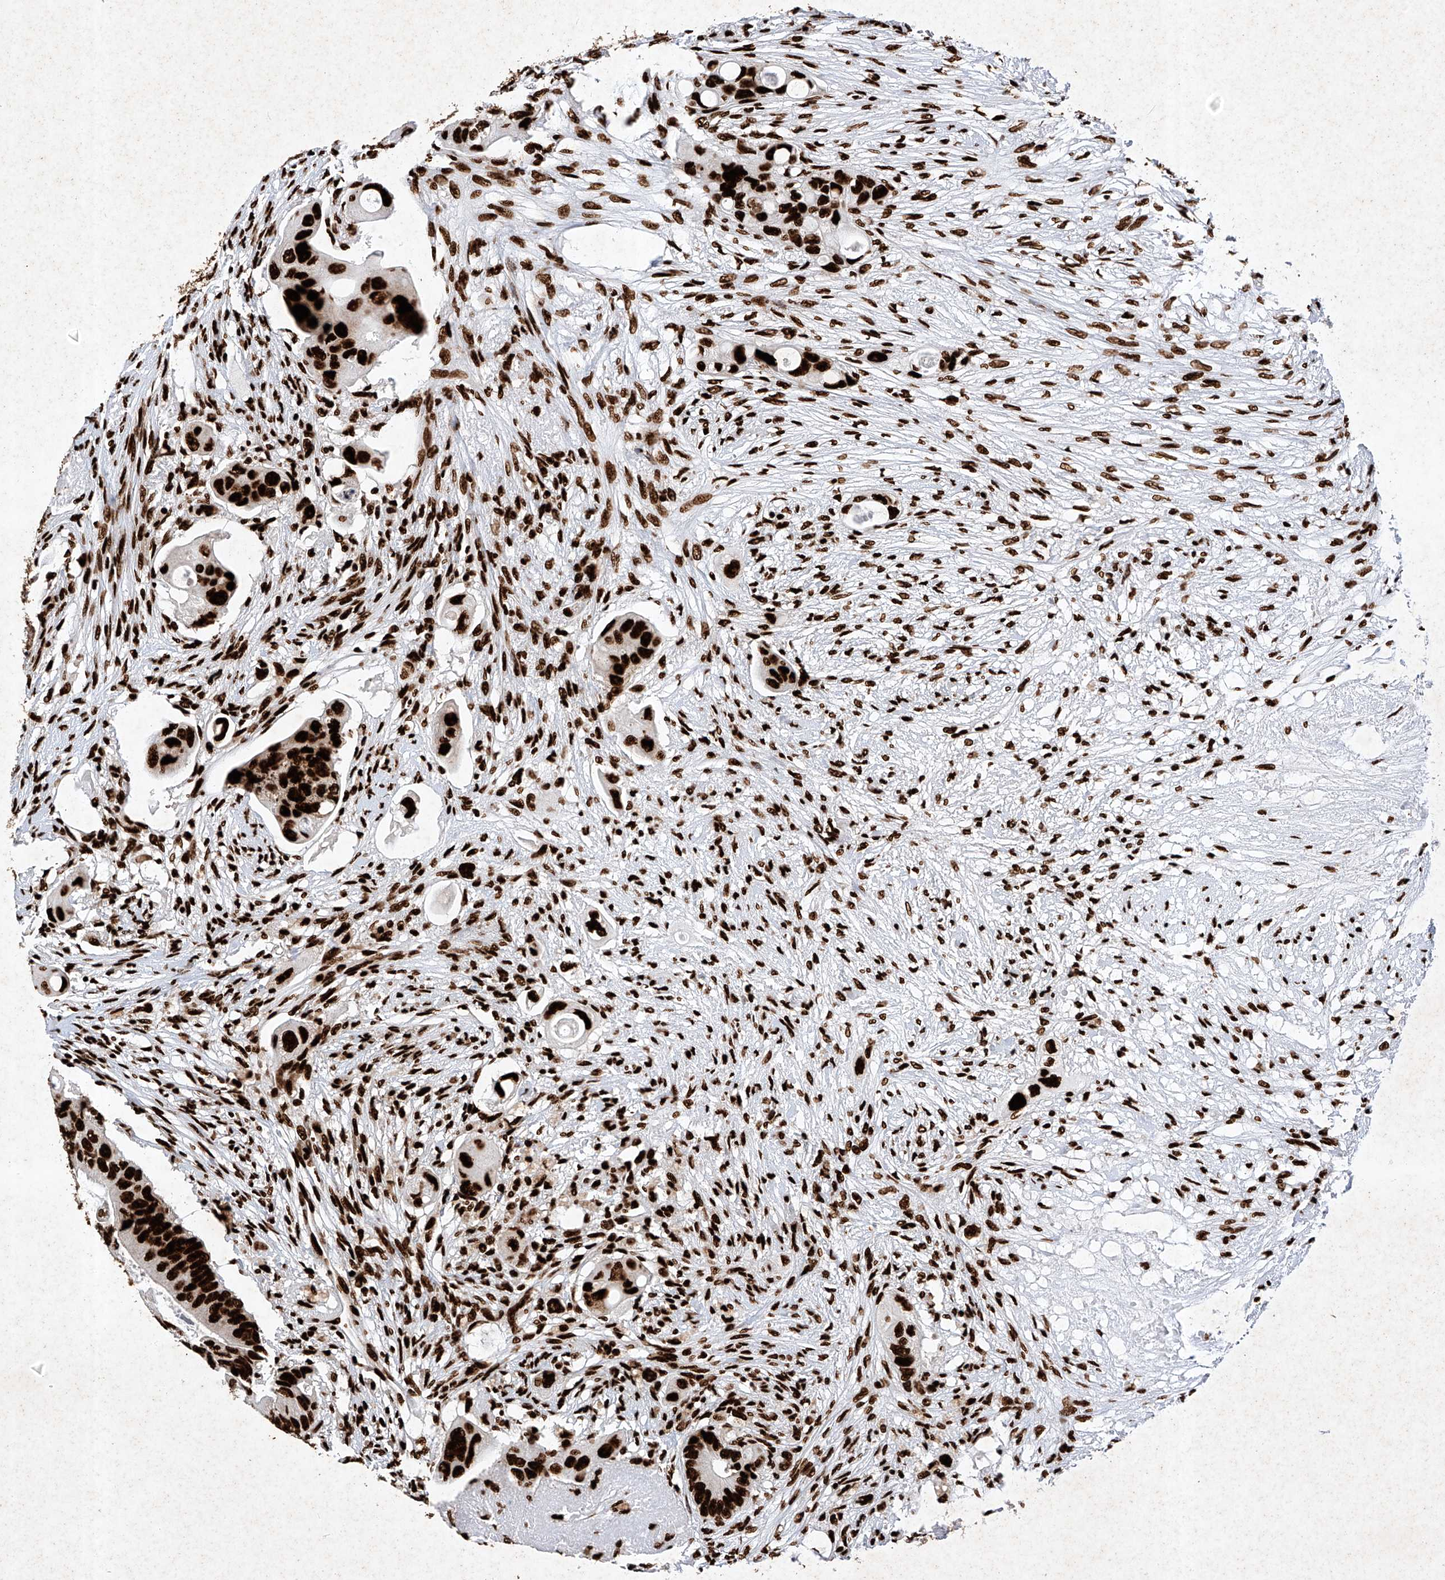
{"staining": {"intensity": "strong", "quantity": ">75%", "location": "nuclear"}, "tissue": "colorectal cancer", "cell_type": "Tumor cells", "image_type": "cancer", "snomed": [{"axis": "morphology", "description": "Adenocarcinoma, NOS"}, {"axis": "topography", "description": "Colon"}], "caption": "Colorectal cancer was stained to show a protein in brown. There is high levels of strong nuclear expression in about >75% of tumor cells. The protein is shown in brown color, while the nuclei are stained blue.", "gene": "SRSF6", "patient": {"sex": "female", "age": 57}}